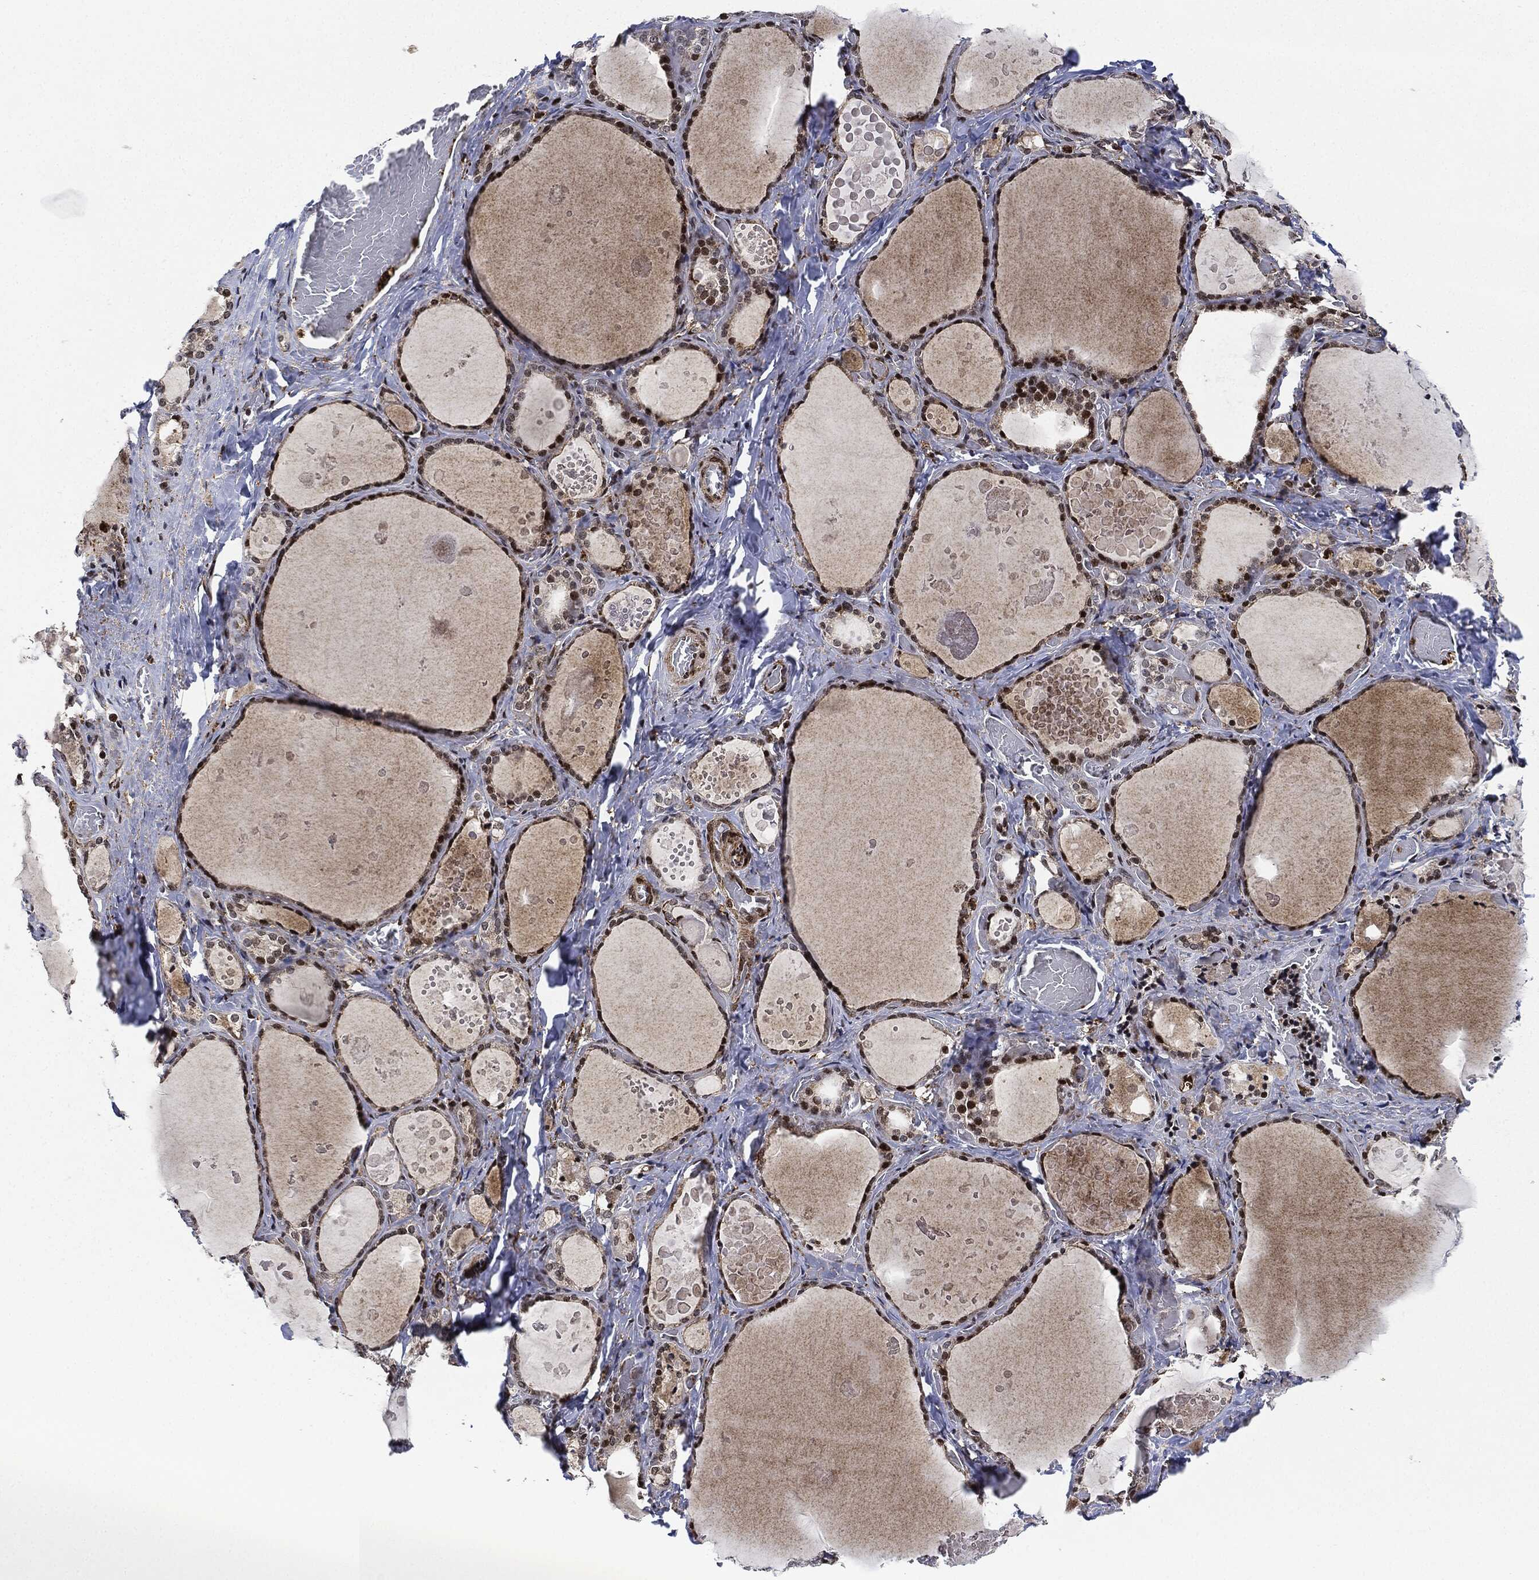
{"staining": {"intensity": "strong", "quantity": "25%-75%", "location": "nuclear"}, "tissue": "thyroid gland", "cell_type": "Glandular cells", "image_type": "normal", "snomed": [{"axis": "morphology", "description": "Normal tissue, NOS"}, {"axis": "topography", "description": "Thyroid gland"}], "caption": "The immunohistochemical stain labels strong nuclear expression in glandular cells of benign thyroid gland.", "gene": "NANOS3", "patient": {"sex": "female", "age": 56}}